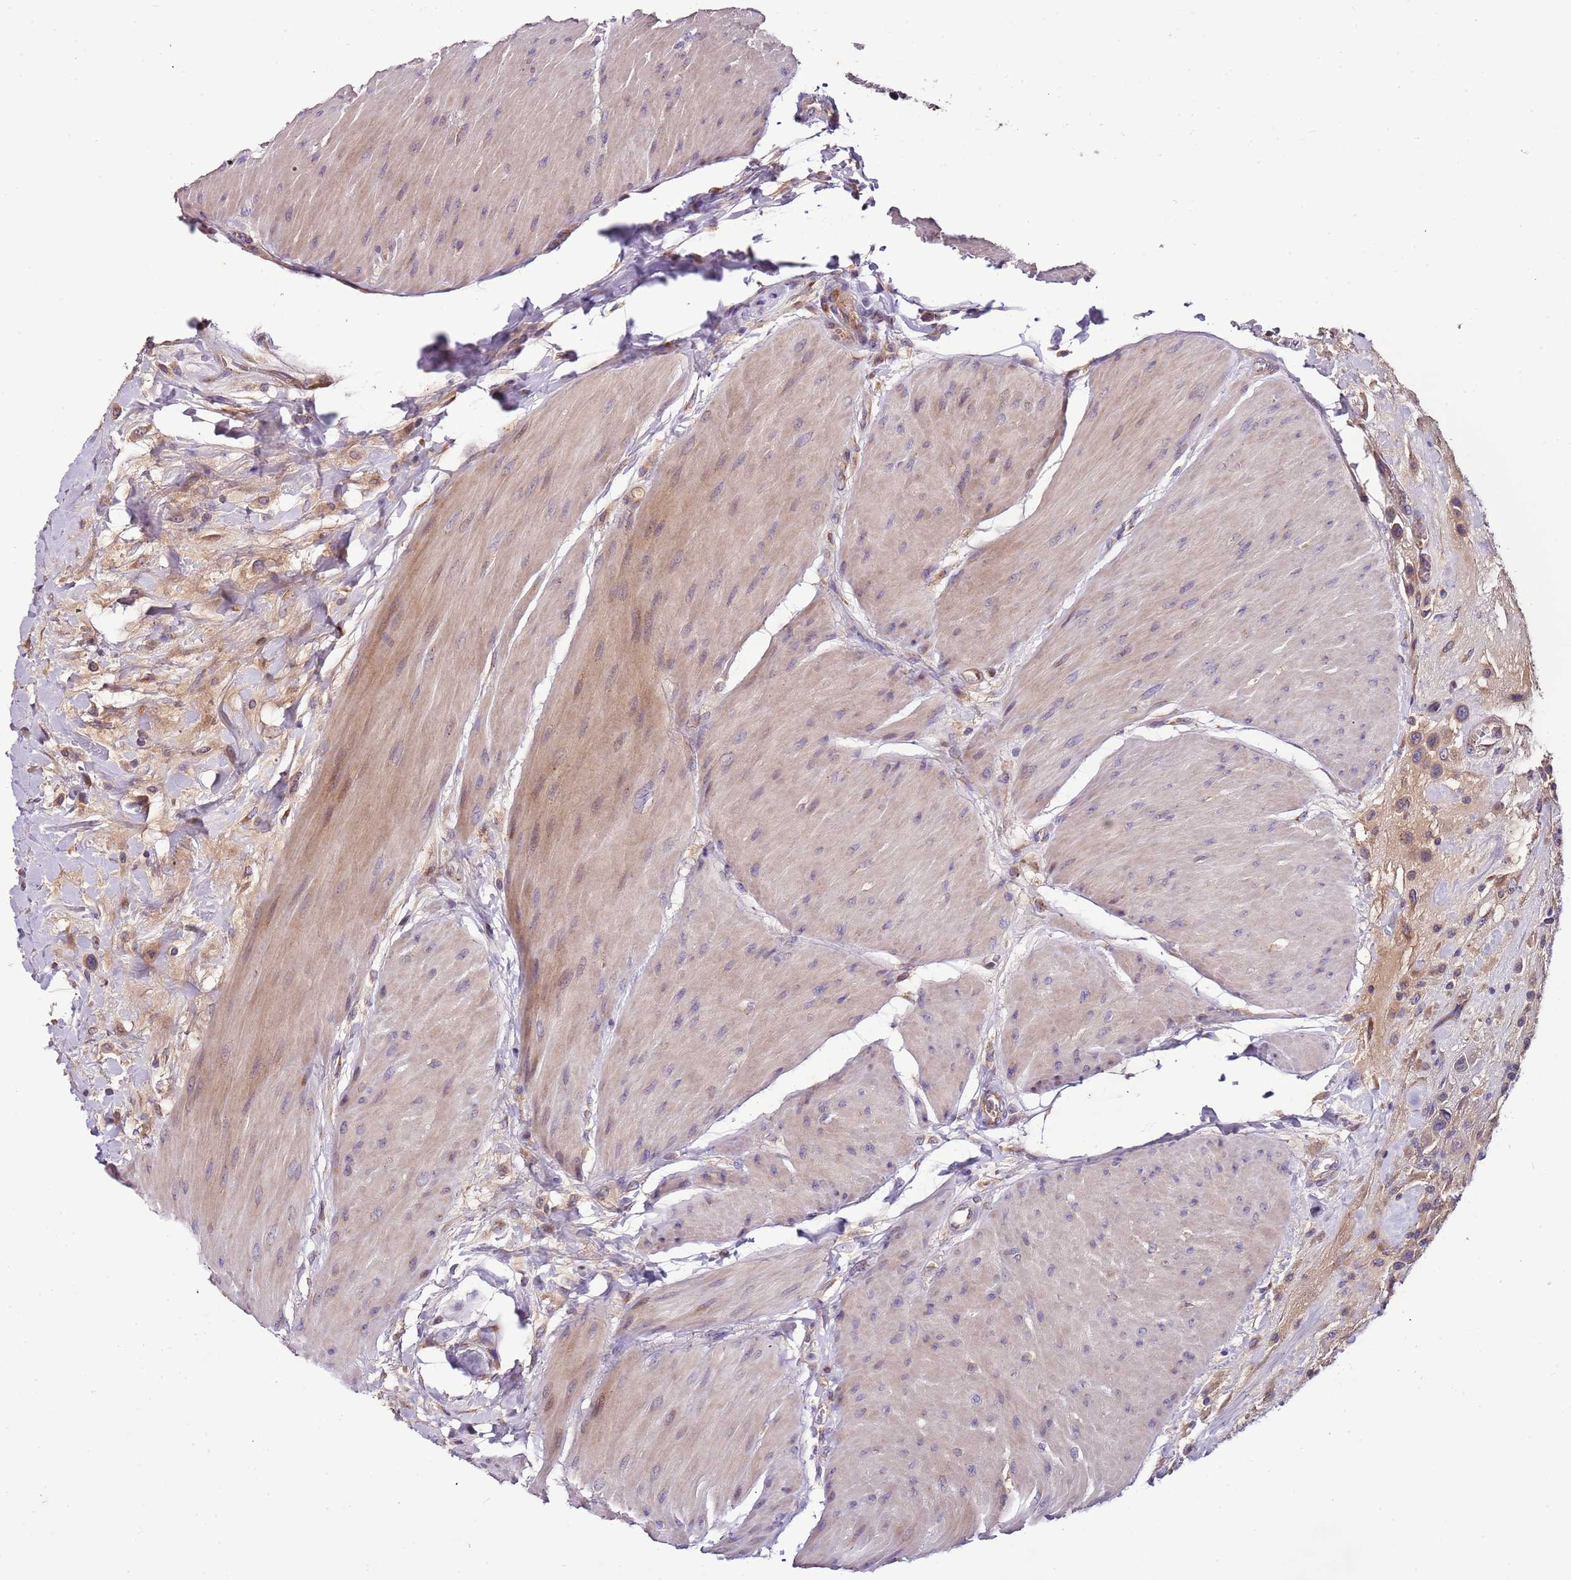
{"staining": {"intensity": "moderate", "quantity": ">75%", "location": "cytoplasmic/membranous"}, "tissue": "urothelial cancer", "cell_type": "Tumor cells", "image_type": "cancer", "snomed": [{"axis": "morphology", "description": "Urothelial carcinoma, High grade"}, {"axis": "topography", "description": "Urinary bladder"}], "caption": "Immunohistochemistry (IHC) micrograph of neoplastic tissue: human urothelial cancer stained using immunohistochemistry exhibits medium levels of moderate protein expression localized specifically in the cytoplasmic/membranous of tumor cells, appearing as a cytoplasmic/membranous brown color.", "gene": "FAM20A", "patient": {"sex": "male", "age": 50}}